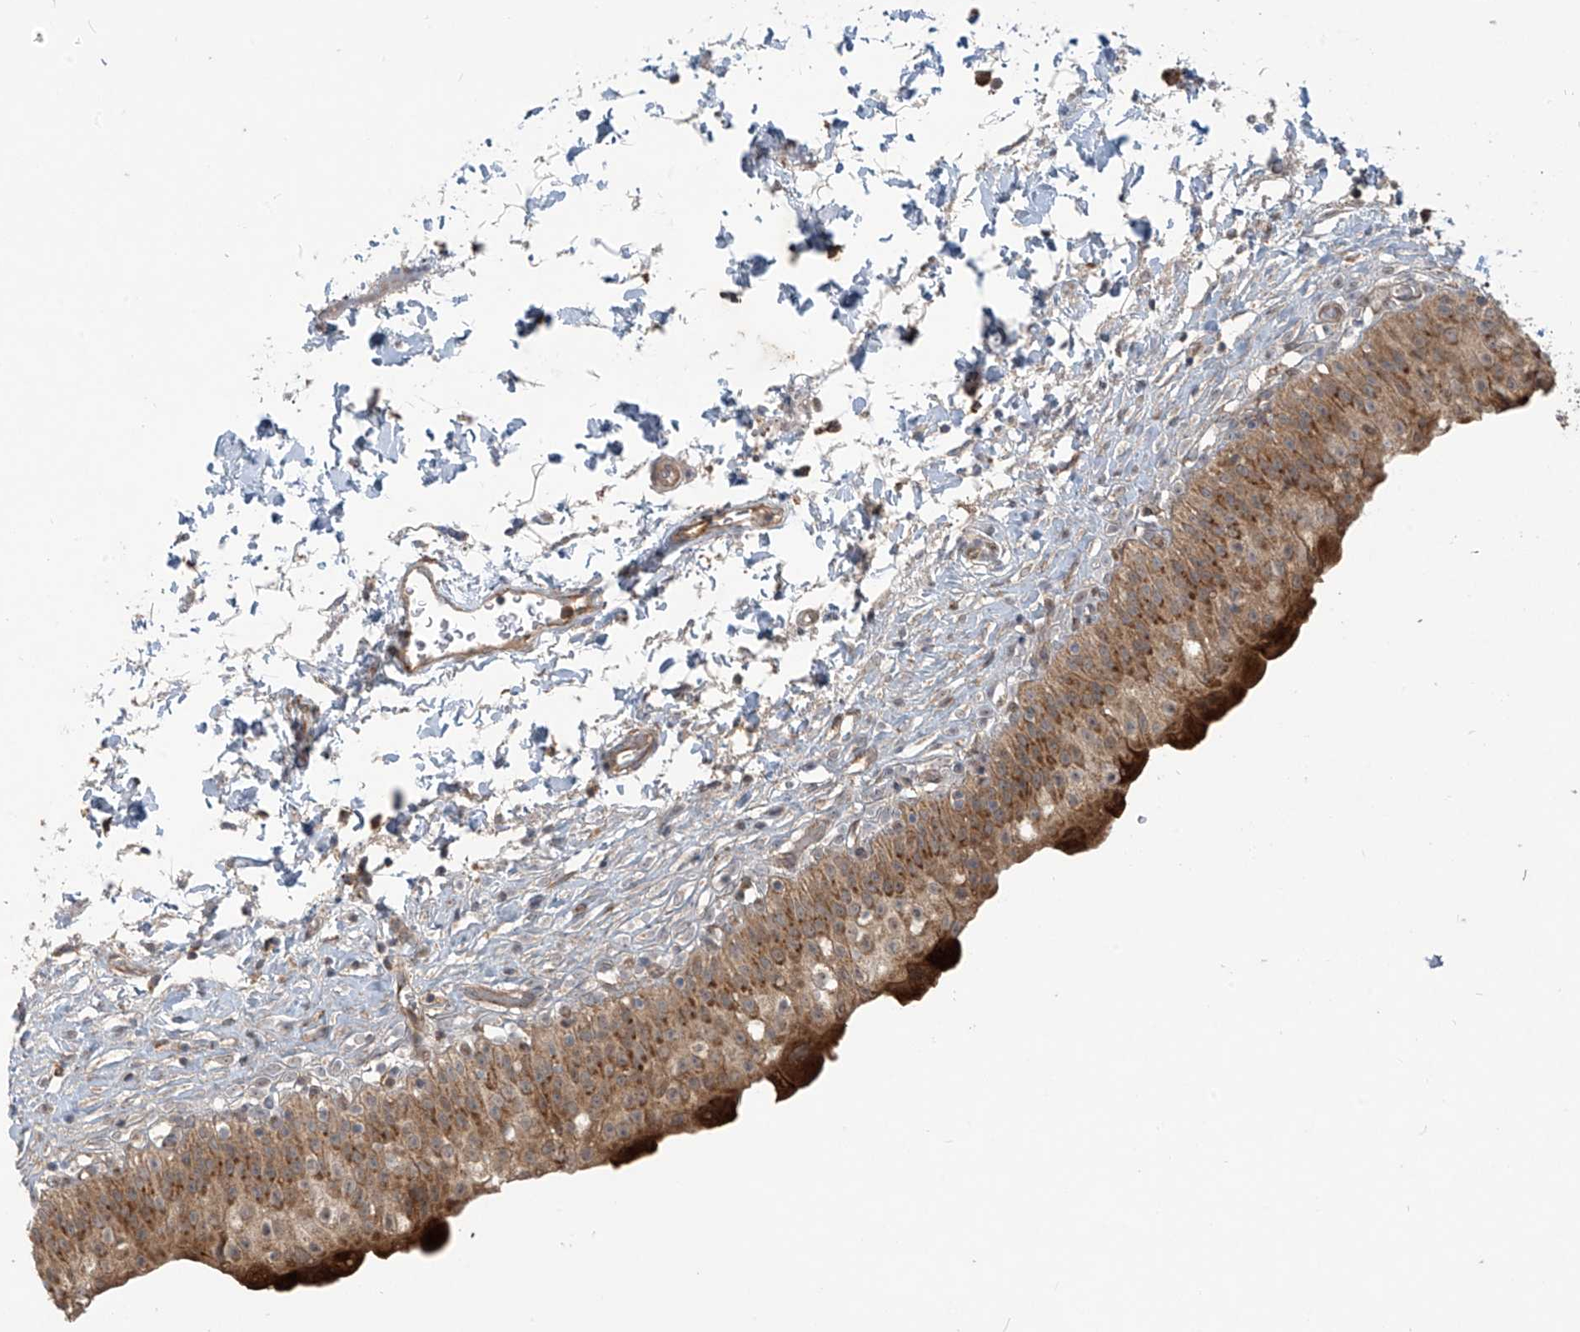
{"staining": {"intensity": "moderate", "quantity": ">75%", "location": "cytoplasmic/membranous"}, "tissue": "urinary bladder", "cell_type": "Urothelial cells", "image_type": "normal", "snomed": [{"axis": "morphology", "description": "Normal tissue, NOS"}, {"axis": "topography", "description": "Urinary bladder"}], "caption": "Immunohistochemistry image of unremarkable urinary bladder: urinary bladder stained using immunohistochemistry (IHC) shows medium levels of moderate protein expression localized specifically in the cytoplasmic/membranous of urothelial cells, appearing as a cytoplasmic/membranous brown color.", "gene": "KATNIP", "patient": {"sex": "male", "age": 55}}